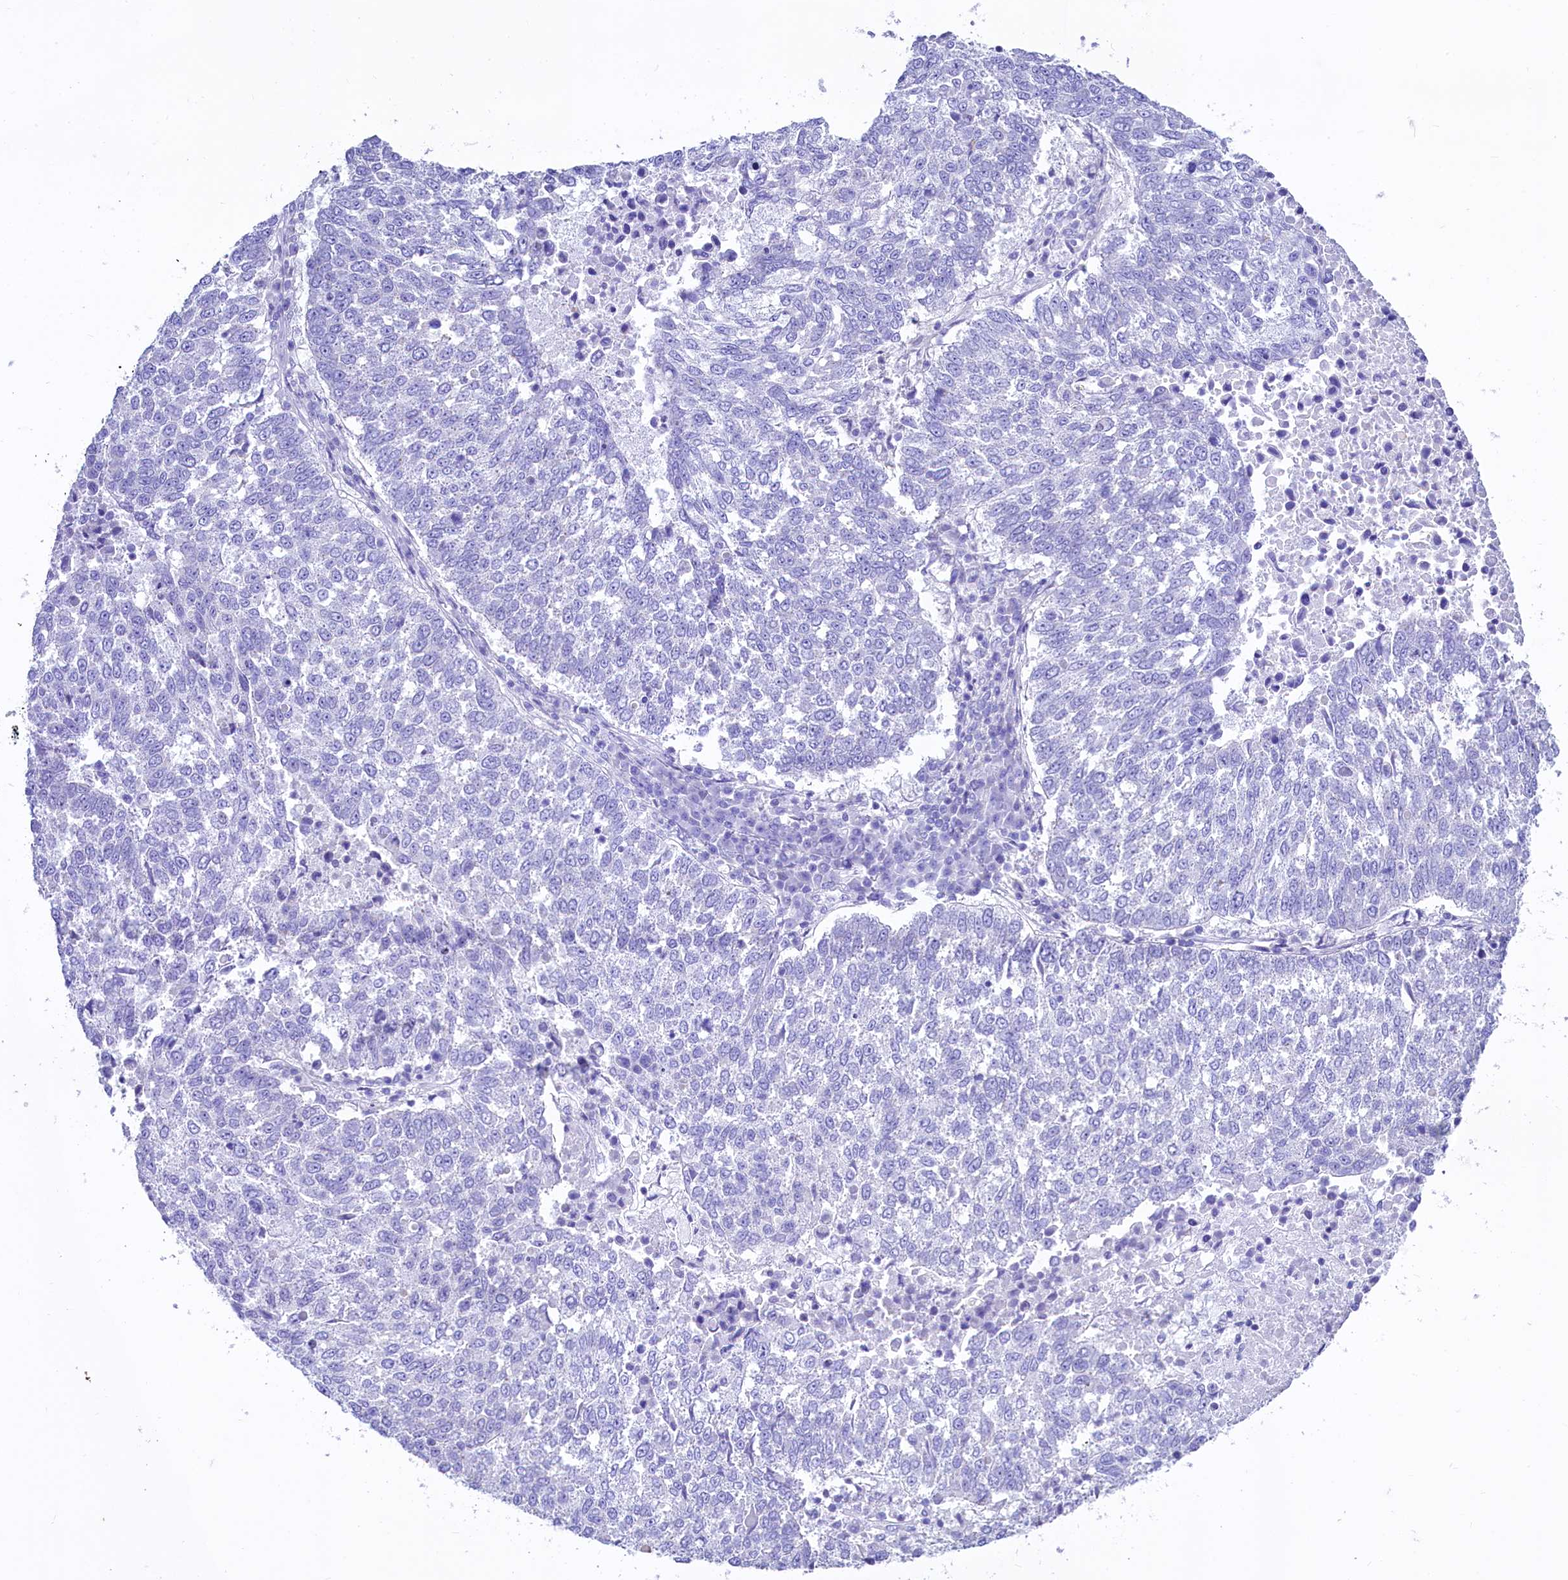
{"staining": {"intensity": "negative", "quantity": "none", "location": "none"}, "tissue": "lung cancer", "cell_type": "Tumor cells", "image_type": "cancer", "snomed": [{"axis": "morphology", "description": "Squamous cell carcinoma, NOS"}, {"axis": "topography", "description": "Lung"}], "caption": "This is an IHC micrograph of squamous cell carcinoma (lung). There is no staining in tumor cells.", "gene": "RBP3", "patient": {"sex": "male", "age": 73}}